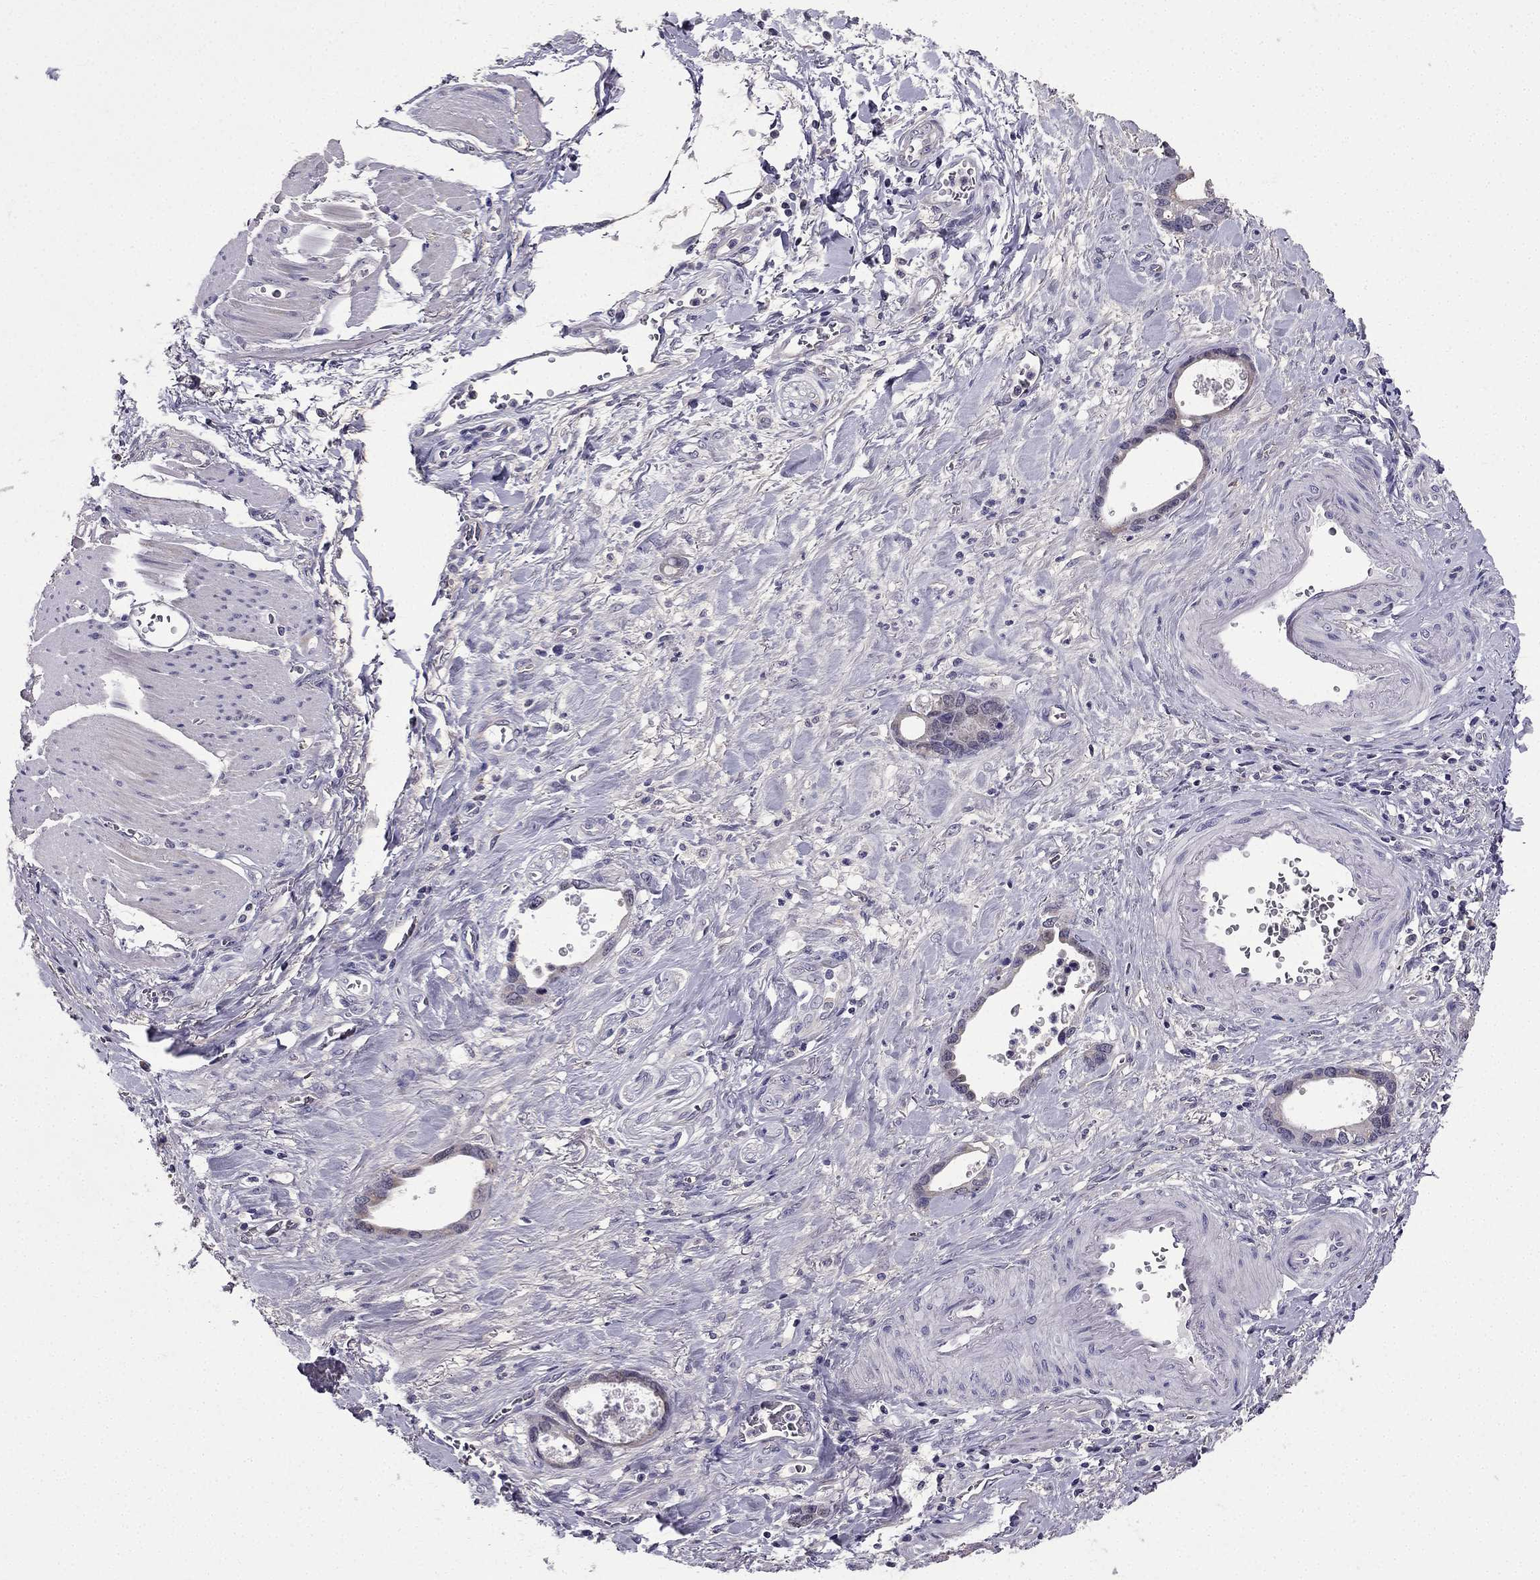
{"staining": {"intensity": "weak", "quantity": ">75%", "location": "cytoplasmic/membranous"}, "tissue": "stomach cancer", "cell_type": "Tumor cells", "image_type": "cancer", "snomed": [{"axis": "morphology", "description": "Normal tissue, NOS"}, {"axis": "morphology", "description": "Adenocarcinoma, NOS"}, {"axis": "topography", "description": "Esophagus"}, {"axis": "topography", "description": "Stomach, upper"}], "caption": "Stomach cancer (adenocarcinoma) stained with DAB immunohistochemistry (IHC) shows low levels of weak cytoplasmic/membranous staining in about >75% of tumor cells.", "gene": "SLC6A2", "patient": {"sex": "male", "age": 74}}